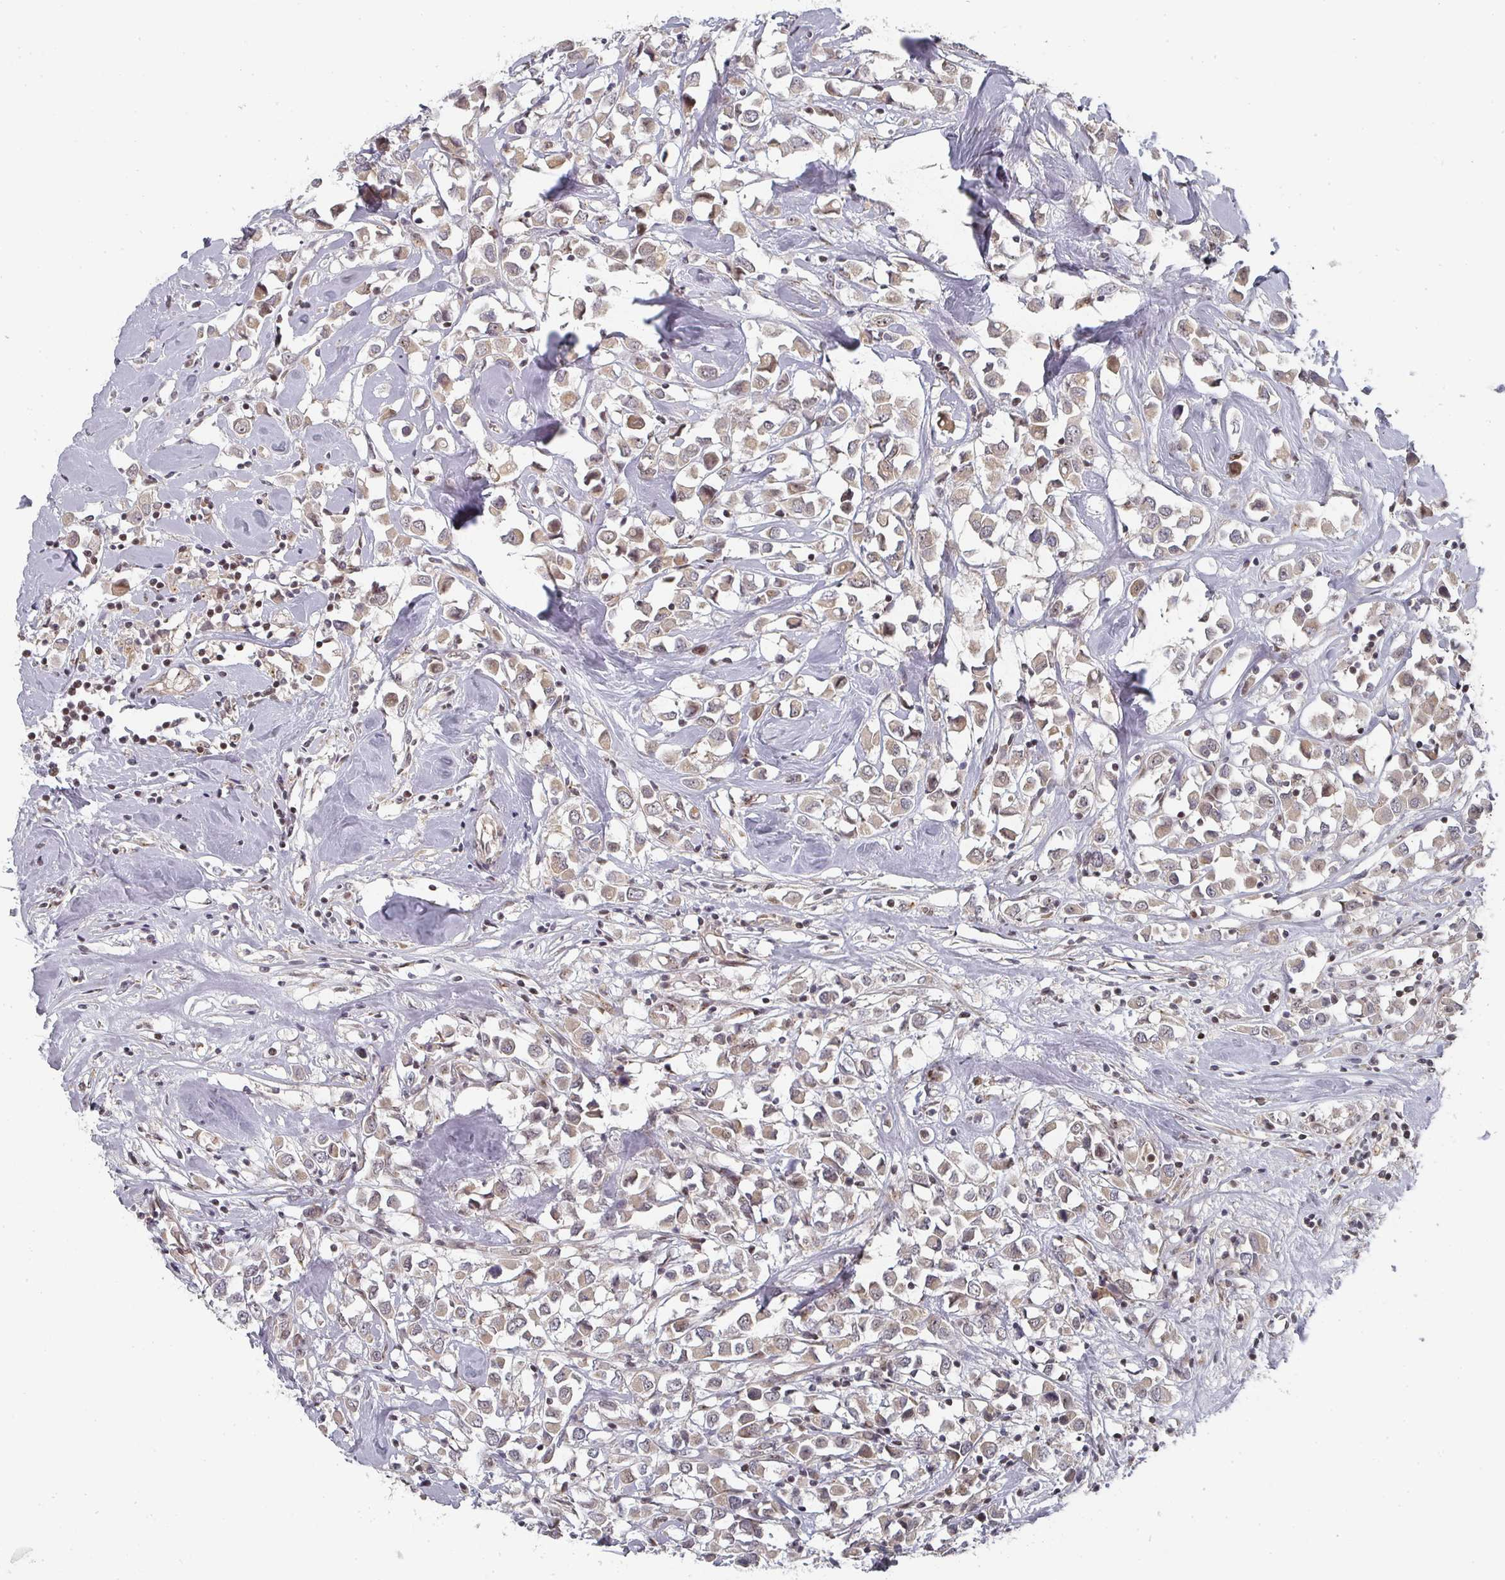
{"staining": {"intensity": "moderate", "quantity": ">75%", "location": "cytoplasmic/membranous"}, "tissue": "breast cancer", "cell_type": "Tumor cells", "image_type": "cancer", "snomed": [{"axis": "morphology", "description": "Duct carcinoma"}, {"axis": "topography", "description": "Breast"}], "caption": "Human breast cancer stained with a protein marker demonstrates moderate staining in tumor cells.", "gene": "KIF1C", "patient": {"sex": "female", "age": 61}}